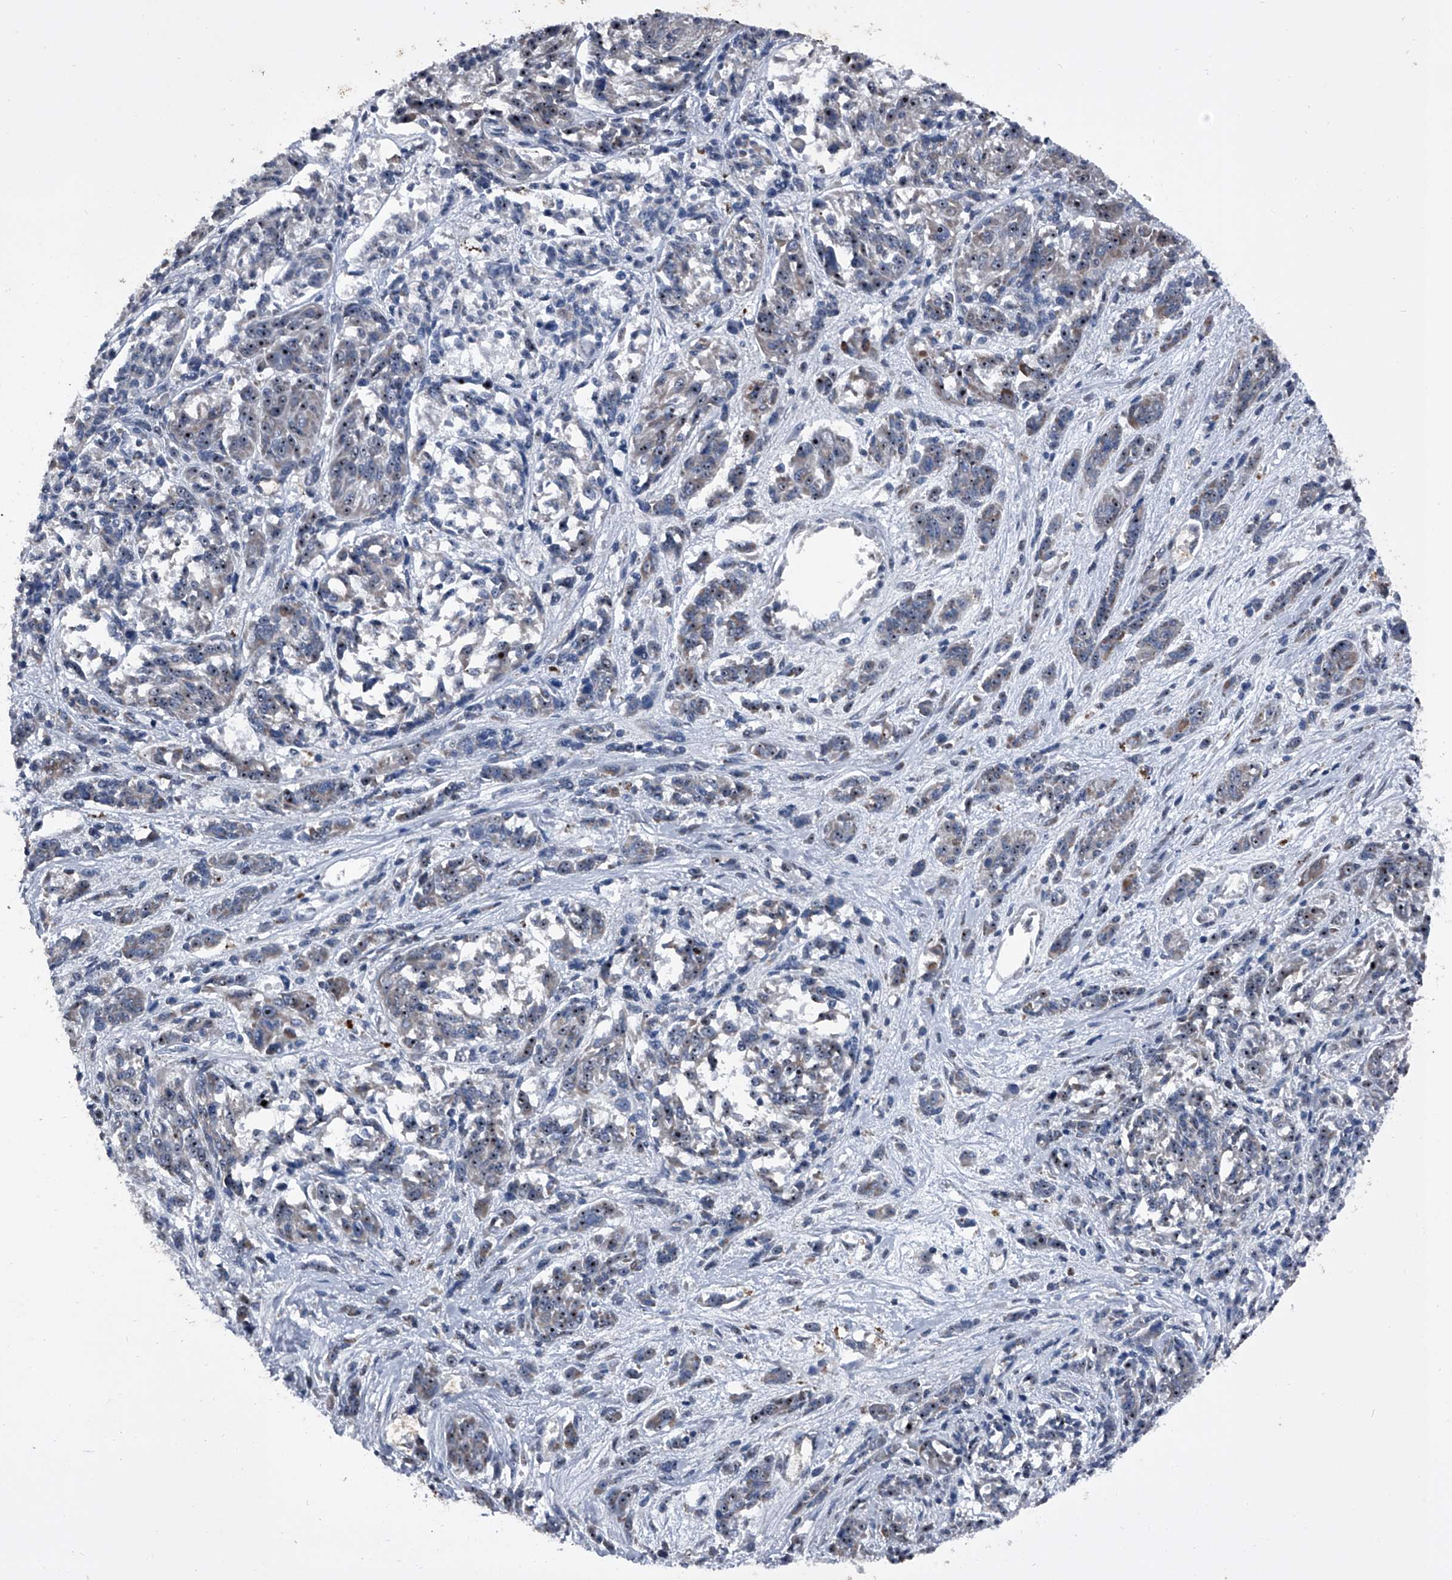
{"staining": {"intensity": "moderate", "quantity": "25%-75%", "location": "nuclear"}, "tissue": "melanoma", "cell_type": "Tumor cells", "image_type": "cancer", "snomed": [{"axis": "morphology", "description": "Malignant melanoma, NOS"}, {"axis": "topography", "description": "Skin"}], "caption": "Immunohistochemical staining of malignant melanoma shows moderate nuclear protein expression in about 25%-75% of tumor cells. The staining was performed using DAB, with brown indicating positive protein expression. Nuclei are stained blue with hematoxylin.", "gene": "CEP85L", "patient": {"sex": "male", "age": 53}}